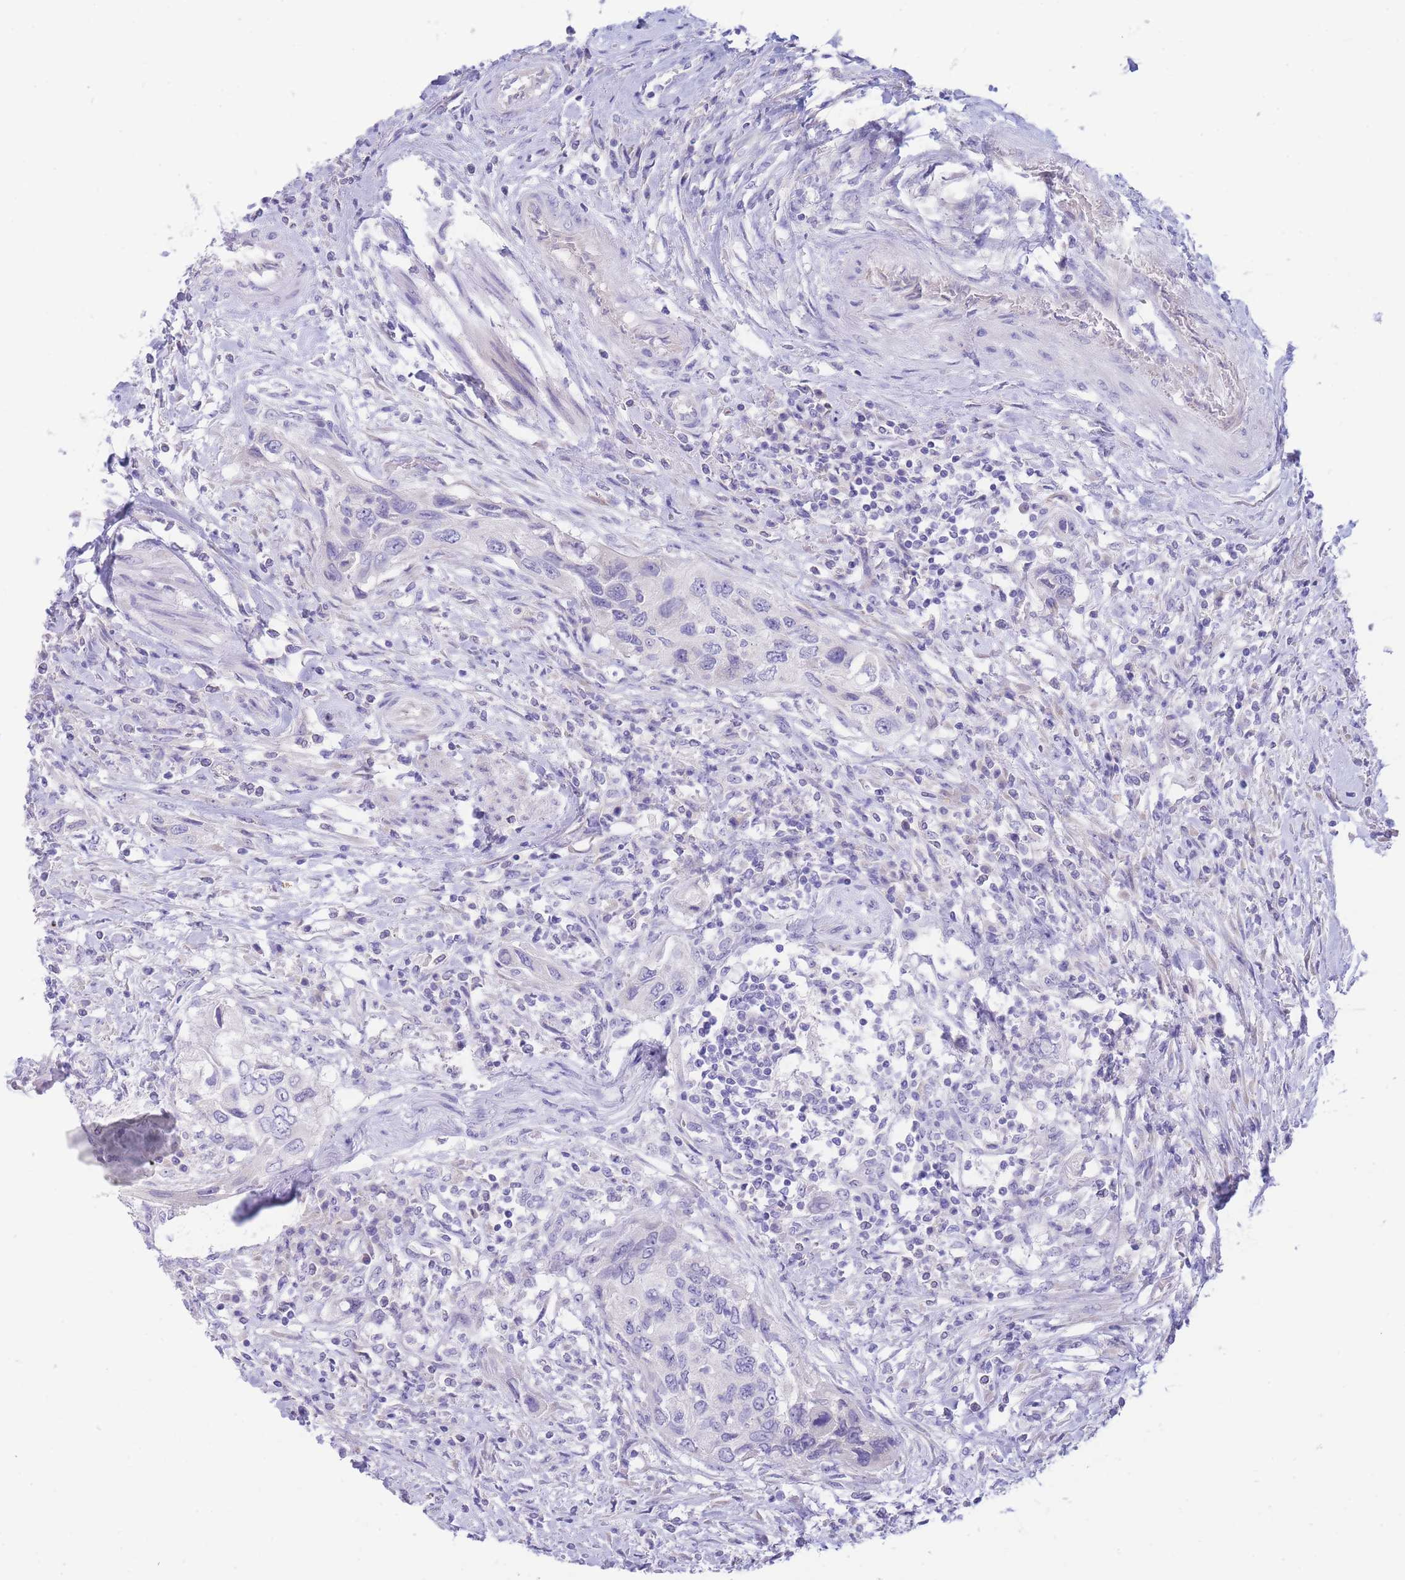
{"staining": {"intensity": "negative", "quantity": "none", "location": "none"}, "tissue": "urothelial cancer", "cell_type": "Tumor cells", "image_type": "cancer", "snomed": [{"axis": "morphology", "description": "Urothelial carcinoma, High grade"}, {"axis": "topography", "description": "Urinary bladder"}], "caption": "Histopathology image shows no significant protein positivity in tumor cells of urothelial carcinoma (high-grade).", "gene": "PCDHB3", "patient": {"sex": "female", "age": 60}}